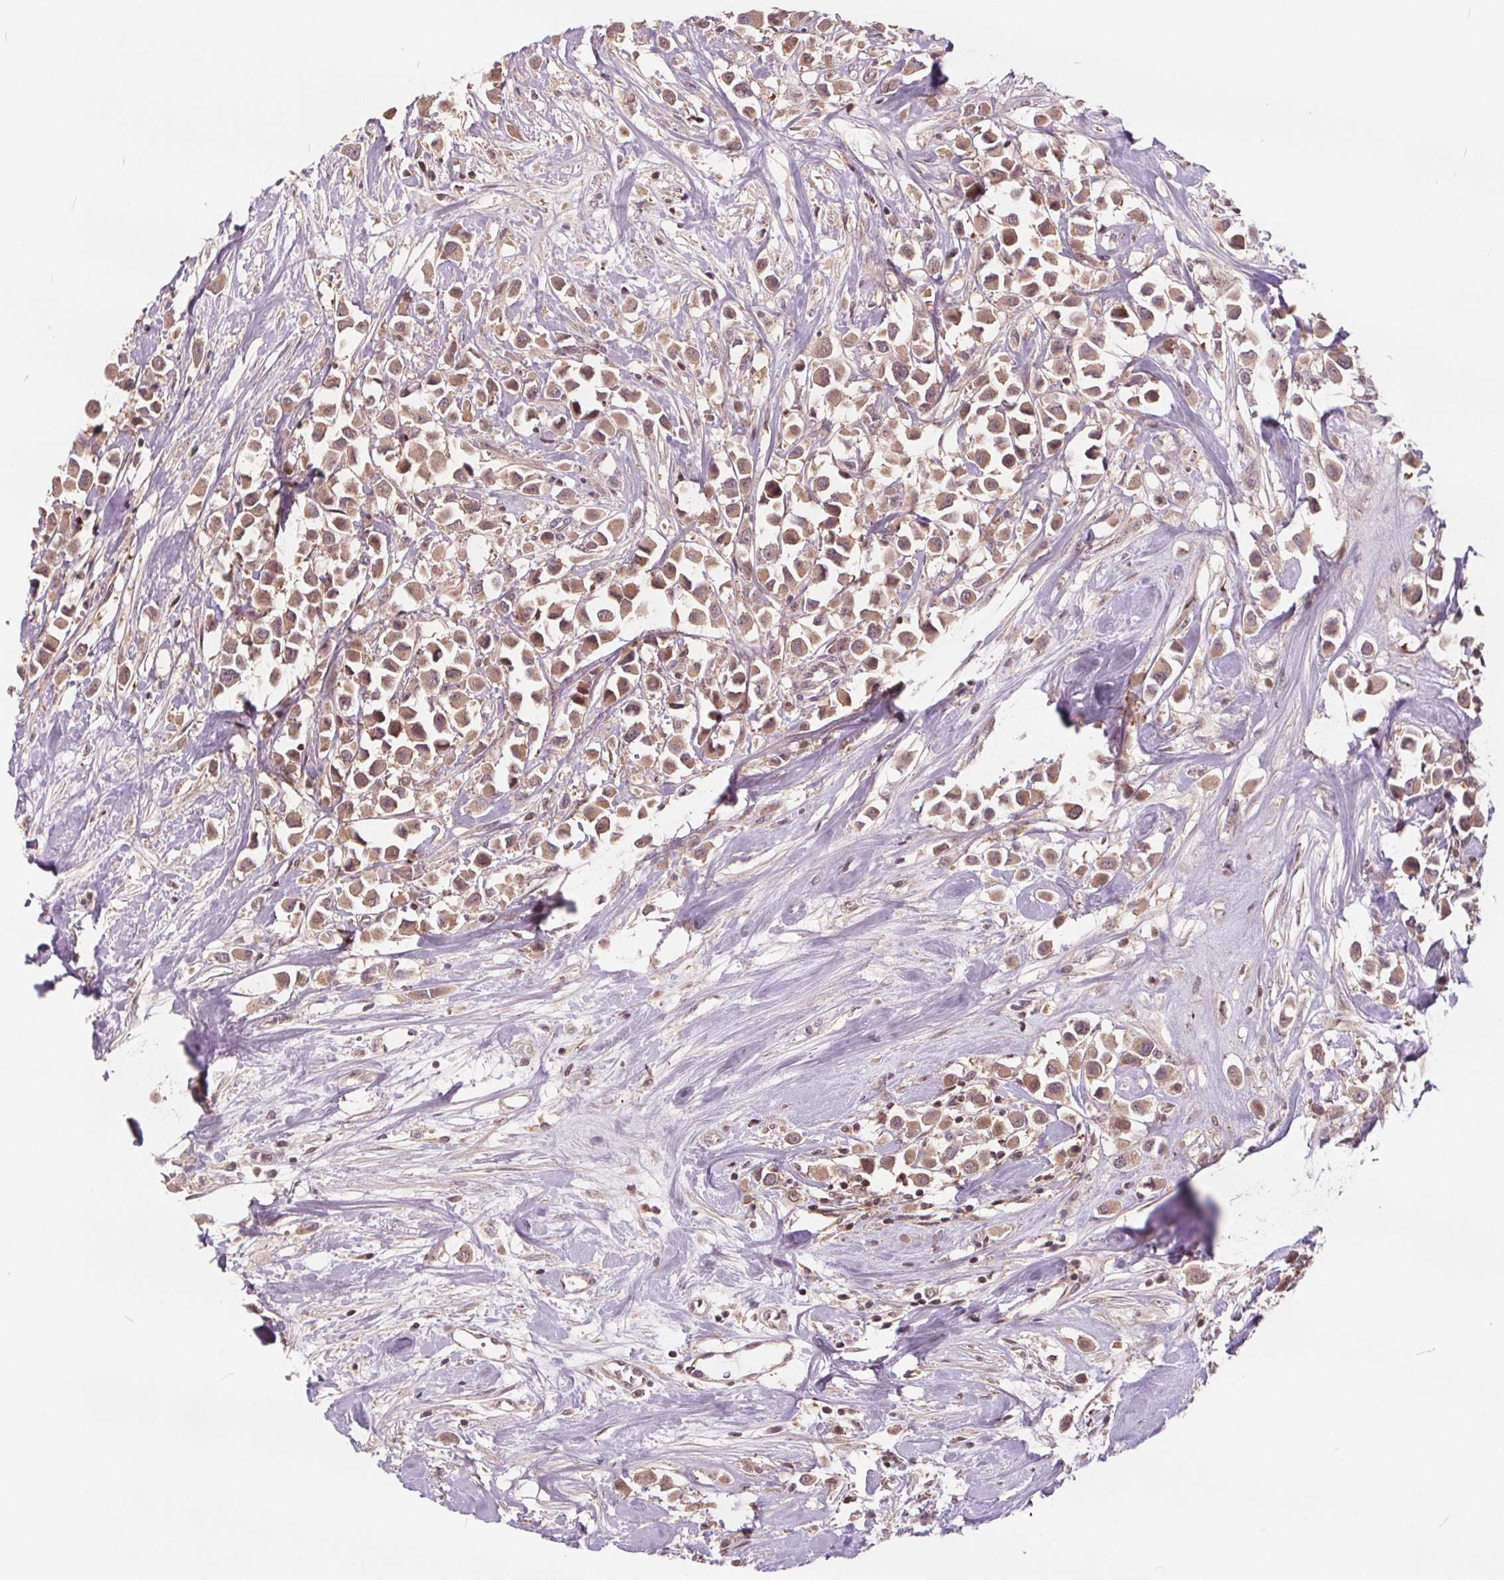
{"staining": {"intensity": "moderate", "quantity": ">75%", "location": "cytoplasmic/membranous,nuclear"}, "tissue": "breast cancer", "cell_type": "Tumor cells", "image_type": "cancer", "snomed": [{"axis": "morphology", "description": "Duct carcinoma"}, {"axis": "topography", "description": "Breast"}], "caption": "The micrograph exhibits a brown stain indicating the presence of a protein in the cytoplasmic/membranous and nuclear of tumor cells in breast infiltrating ductal carcinoma.", "gene": "HIF1AN", "patient": {"sex": "female", "age": 61}}